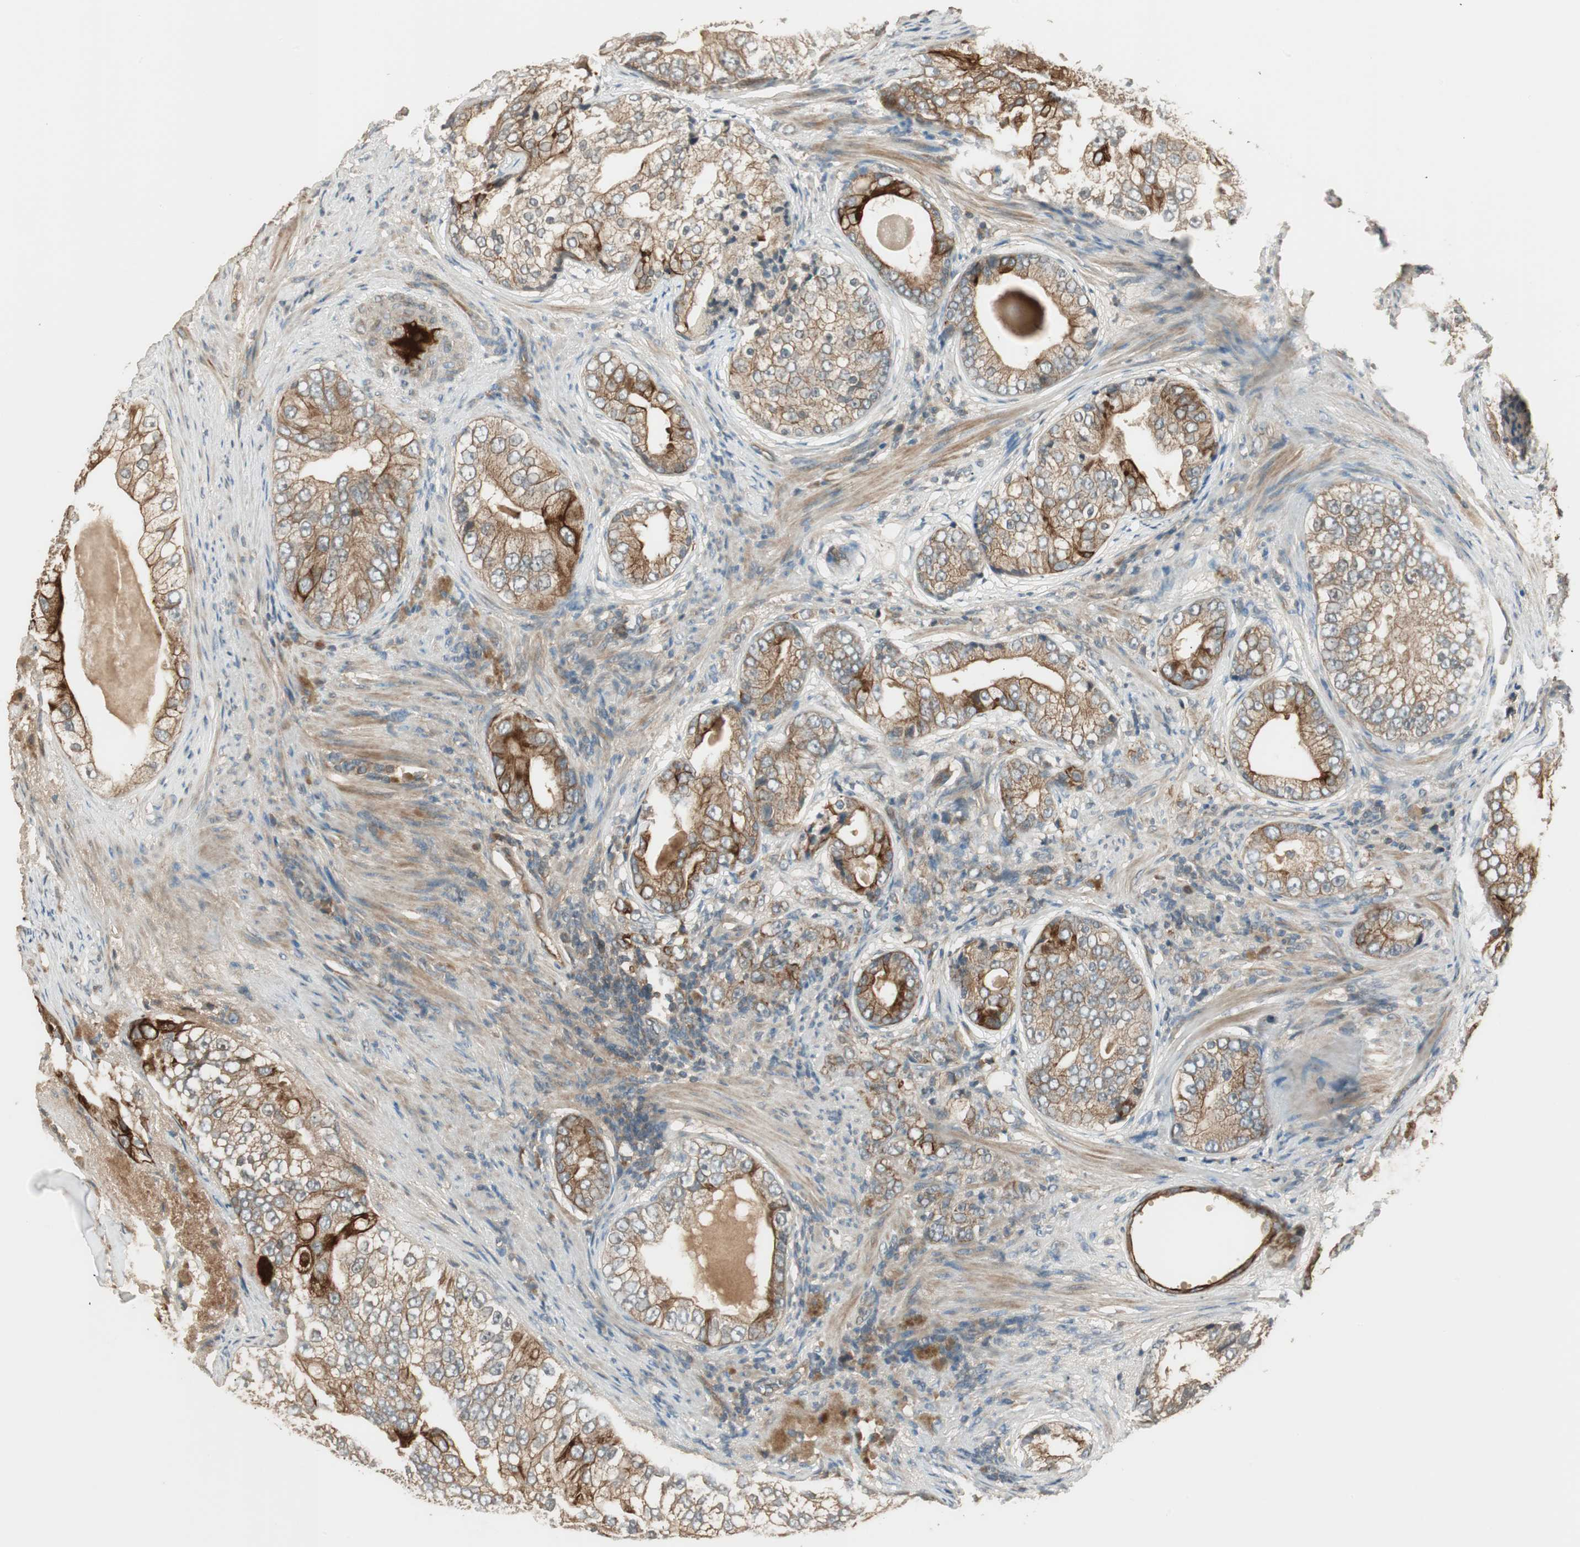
{"staining": {"intensity": "moderate", "quantity": ">75%", "location": "cytoplasmic/membranous"}, "tissue": "prostate cancer", "cell_type": "Tumor cells", "image_type": "cancer", "snomed": [{"axis": "morphology", "description": "Adenocarcinoma, High grade"}, {"axis": "topography", "description": "Prostate"}], "caption": "This is an image of IHC staining of adenocarcinoma (high-grade) (prostate), which shows moderate positivity in the cytoplasmic/membranous of tumor cells.", "gene": "PFDN5", "patient": {"sex": "male", "age": 66}}